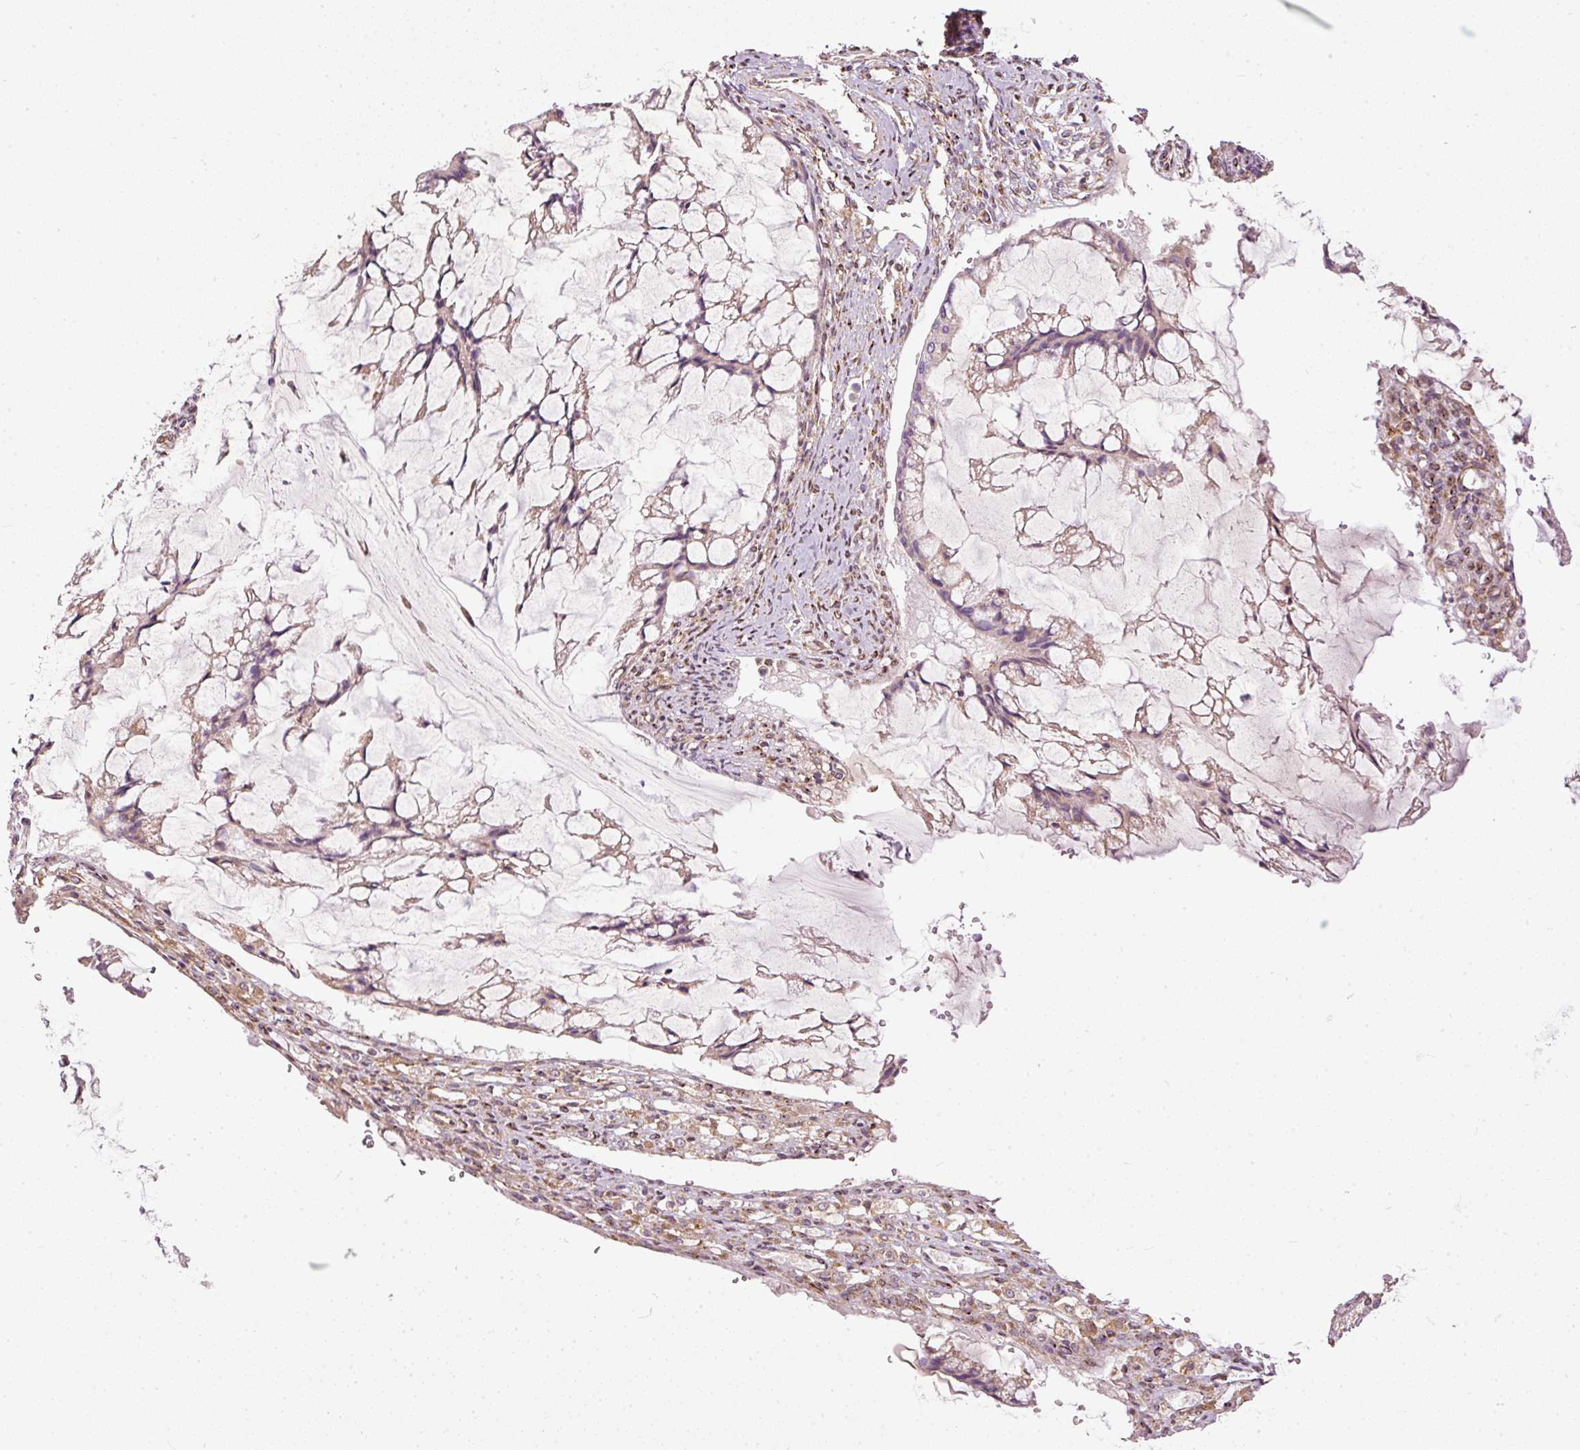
{"staining": {"intensity": "weak", "quantity": "<25%", "location": "cytoplasmic/membranous"}, "tissue": "ovarian cancer", "cell_type": "Tumor cells", "image_type": "cancer", "snomed": [{"axis": "morphology", "description": "Cystadenocarcinoma, mucinous, NOS"}, {"axis": "topography", "description": "Ovary"}], "caption": "Human ovarian cancer (mucinous cystadenocarcinoma) stained for a protein using IHC demonstrates no expression in tumor cells.", "gene": "PAQR9", "patient": {"sex": "female", "age": 73}}